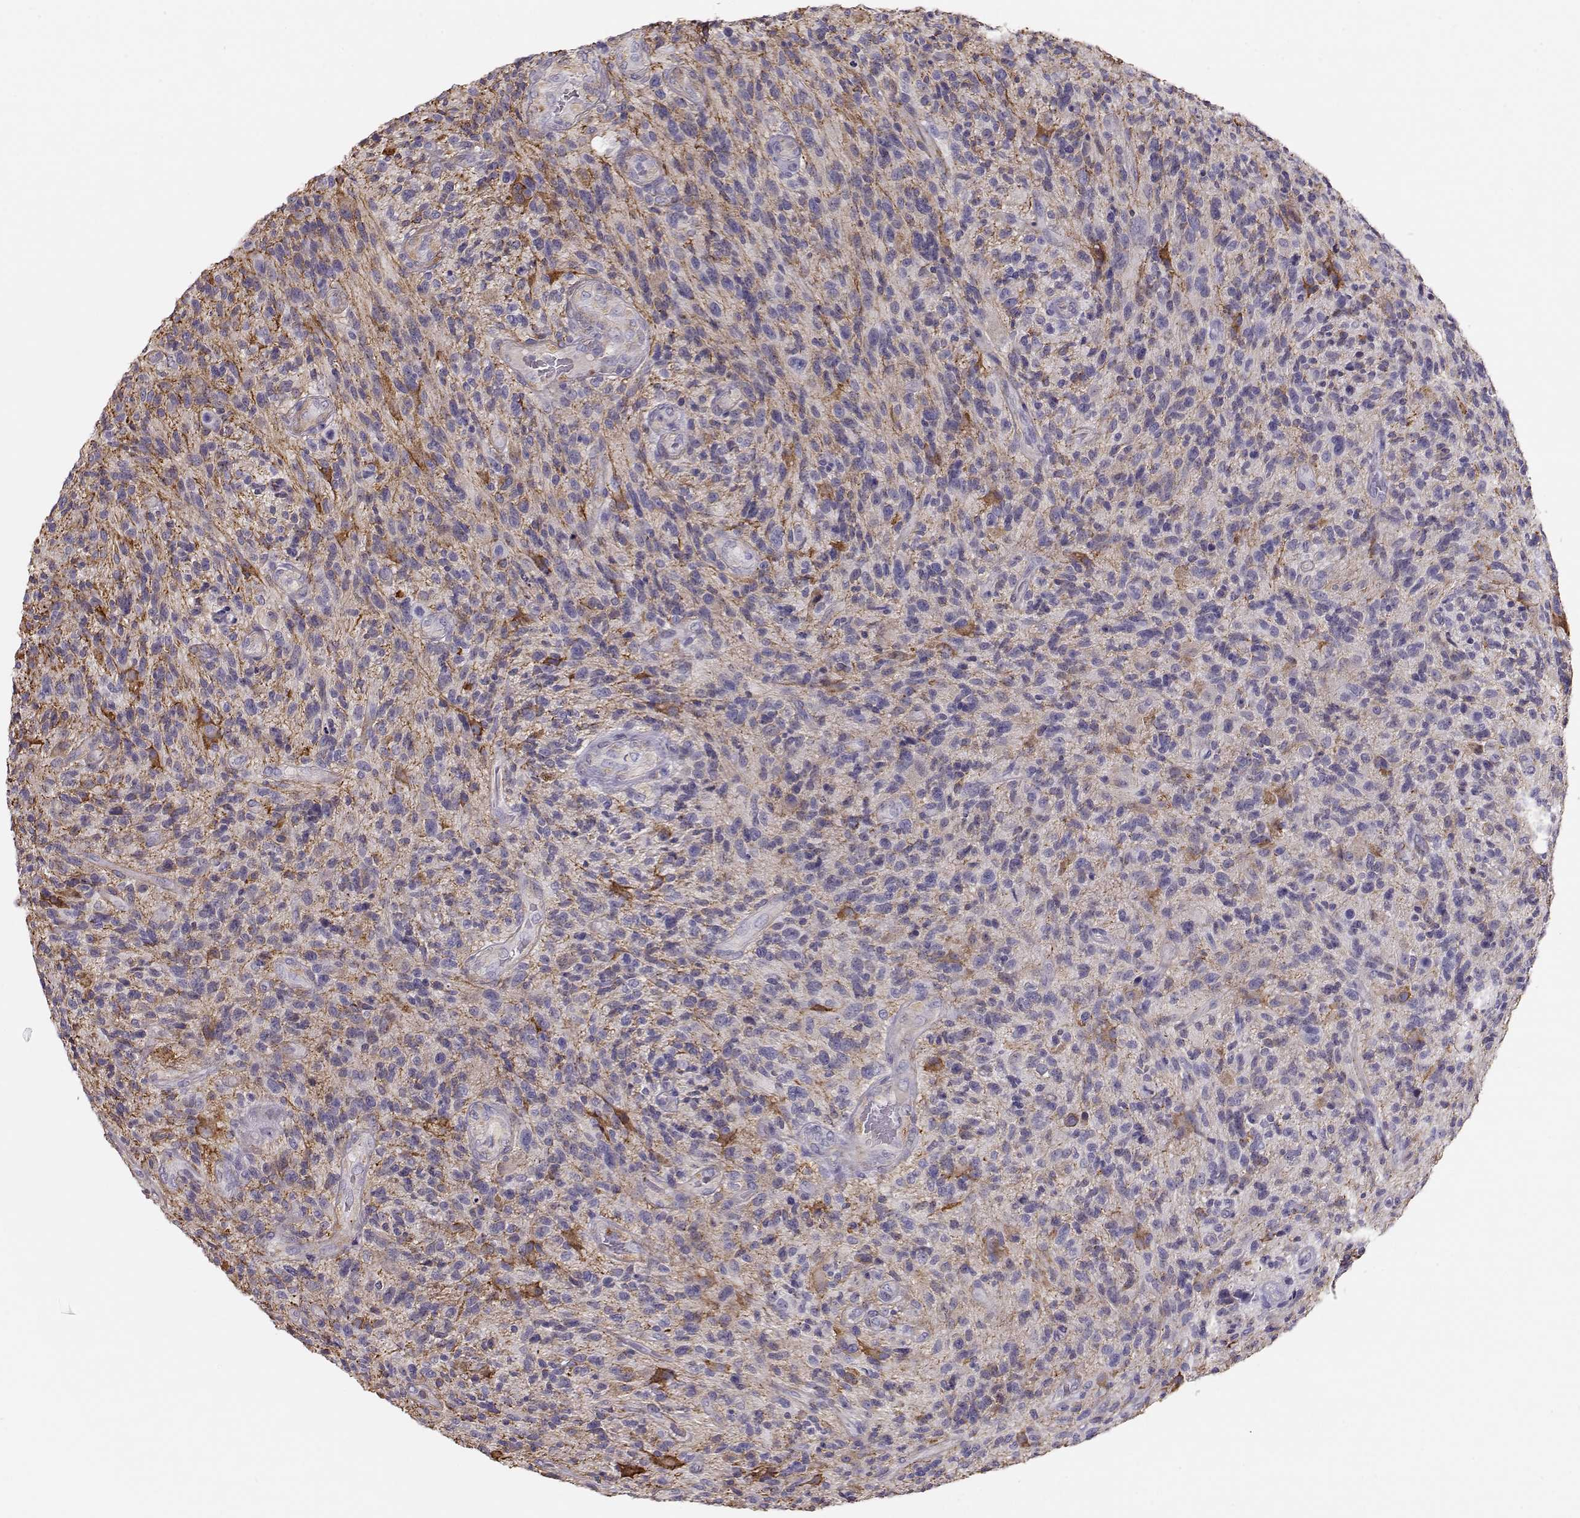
{"staining": {"intensity": "moderate", "quantity": "<25%", "location": "cytoplasmic/membranous"}, "tissue": "glioma", "cell_type": "Tumor cells", "image_type": "cancer", "snomed": [{"axis": "morphology", "description": "Glioma, malignant, High grade"}, {"axis": "topography", "description": "Brain"}], "caption": "Protein analysis of glioma tissue reveals moderate cytoplasmic/membranous positivity in about <25% of tumor cells.", "gene": "RBM44", "patient": {"sex": "male", "age": 47}}